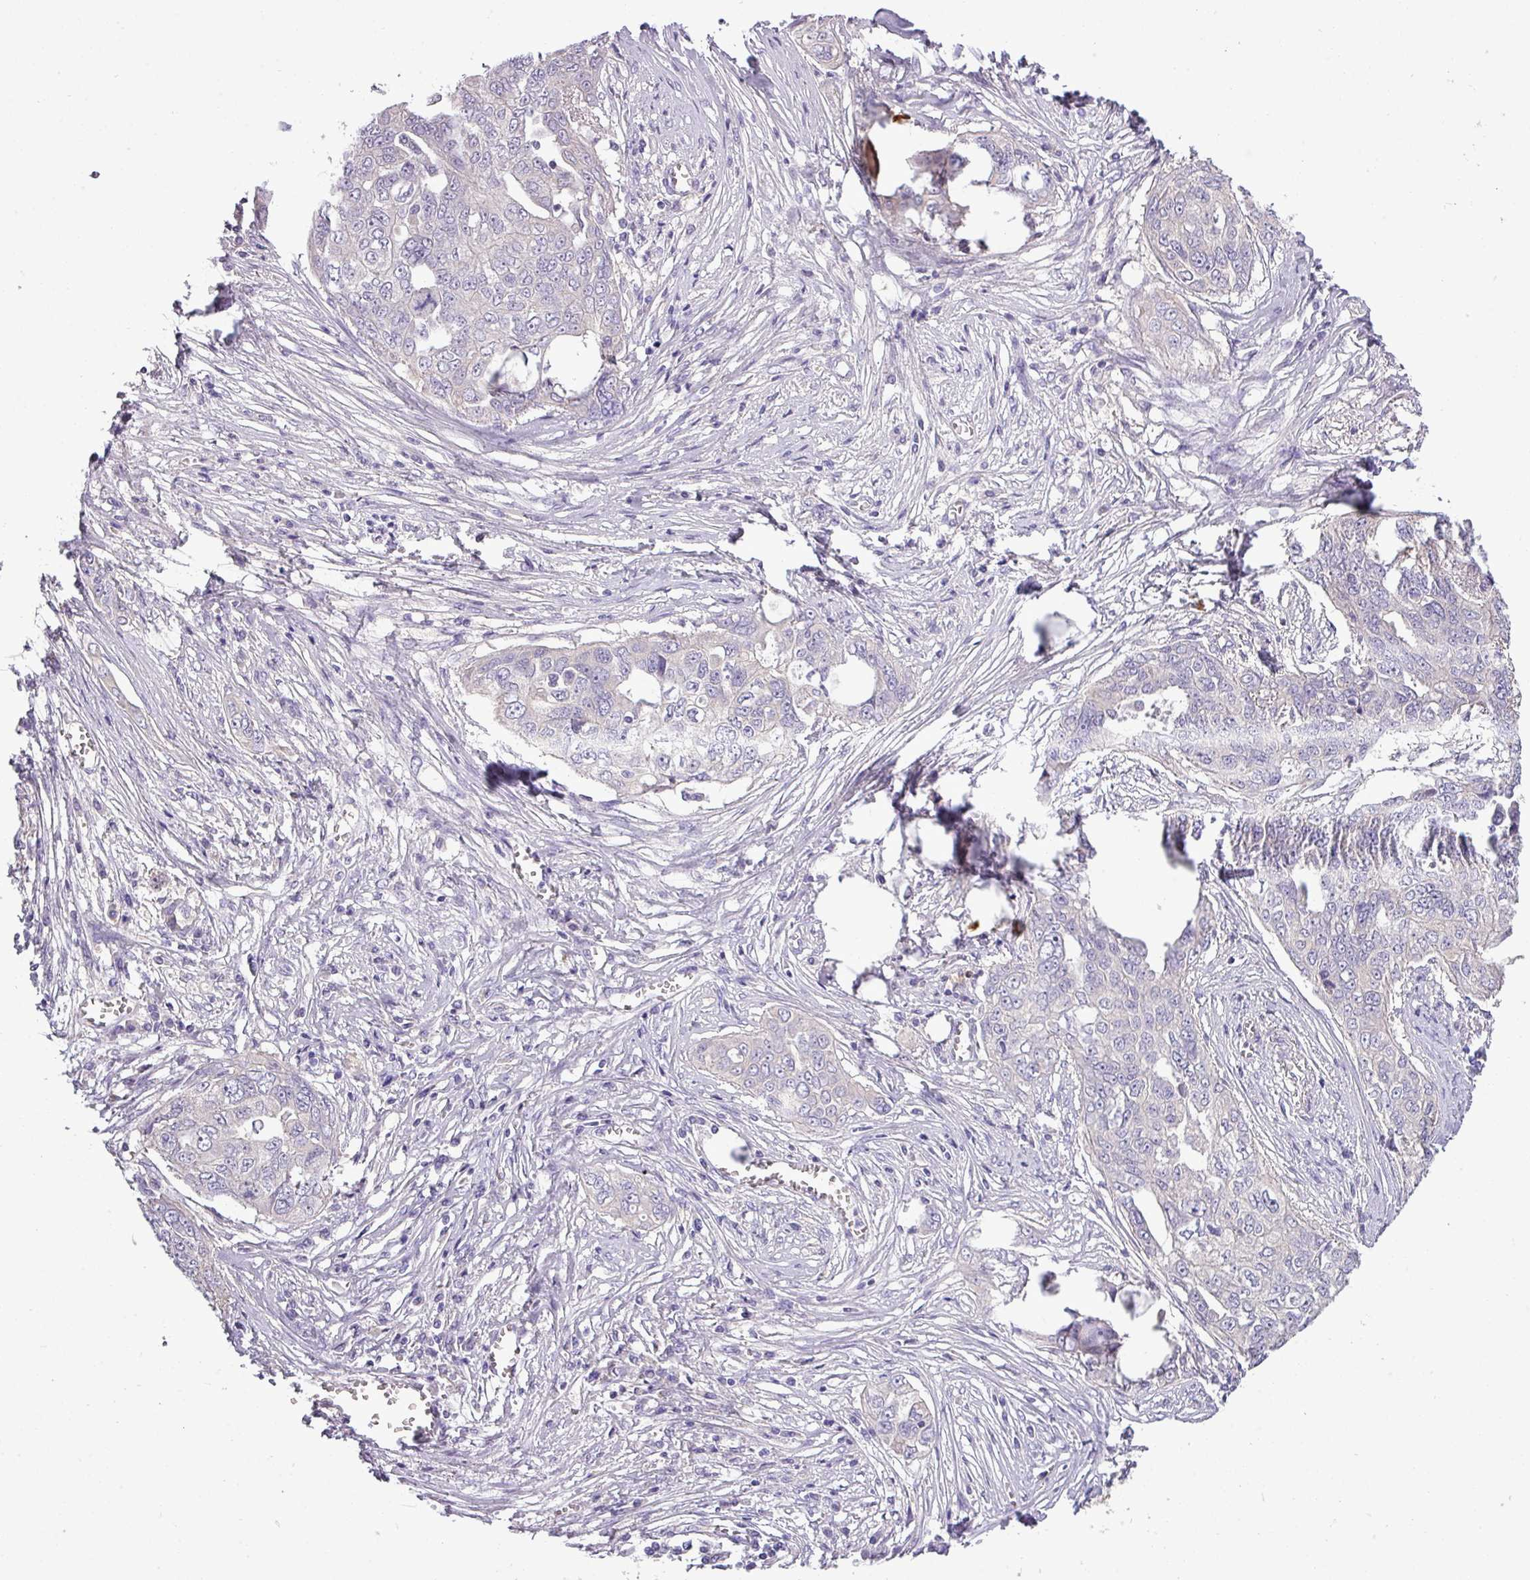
{"staining": {"intensity": "negative", "quantity": "none", "location": "none"}, "tissue": "ovarian cancer", "cell_type": "Tumor cells", "image_type": "cancer", "snomed": [{"axis": "morphology", "description": "Carcinoma, endometroid"}, {"axis": "topography", "description": "Ovary"}], "caption": "DAB (3,3'-diaminobenzidine) immunohistochemical staining of human endometroid carcinoma (ovarian) displays no significant positivity in tumor cells.", "gene": "DNAAF9", "patient": {"sex": "female", "age": 70}}